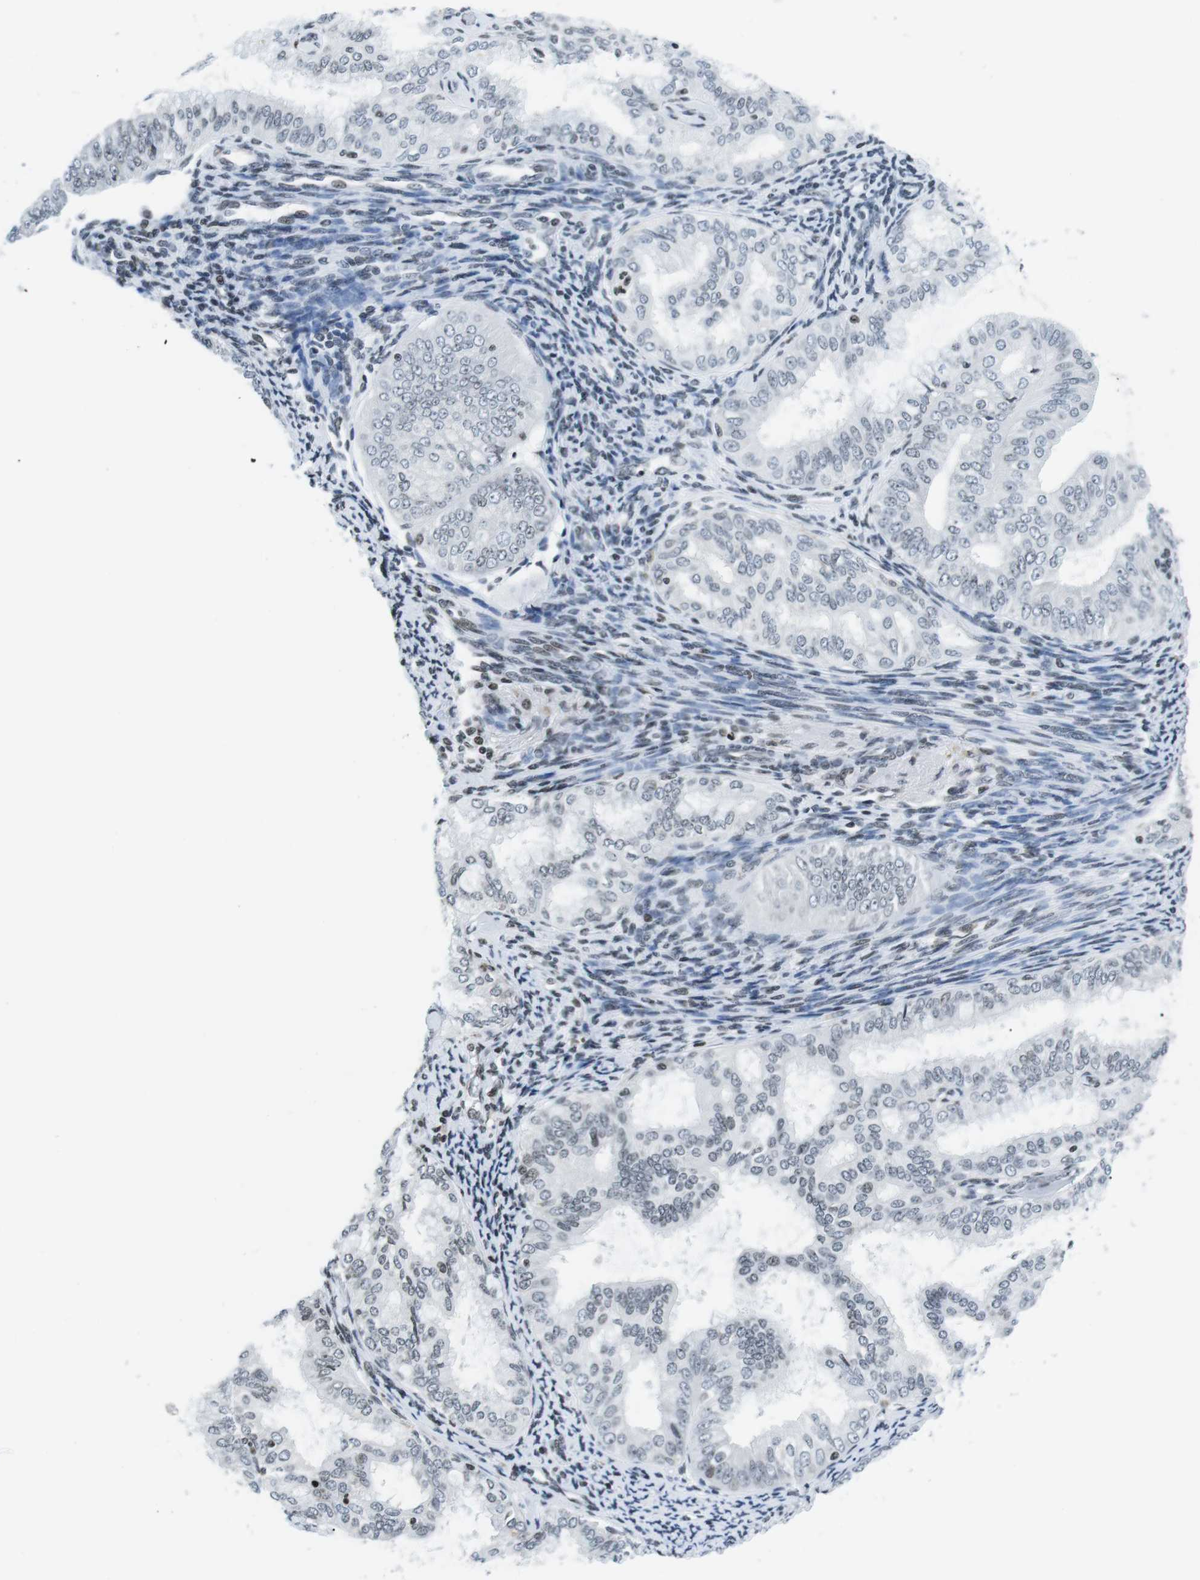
{"staining": {"intensity": "negative", "quantity": "none", "location": "none"}, "tissue": "endometrial cancer", "cell_type": "Tumor cells", "image_type": "cancer", "snomed": [{"axis": "morphology", "description": "Adenocarcinoma, NOS"}, {"axis": "topography", "description": "Endometrium"}], "caption": "High magnification brightfield microscopy of adenocarcinoma (endometrial) stained with DAB (3,3'-diaminobenzidine) (brown) and counterstained with hematoxylin (blue): tumor cells show no significant staining.", "gene": "E2F2", "patient": {"sex": "female", "age": 63}}